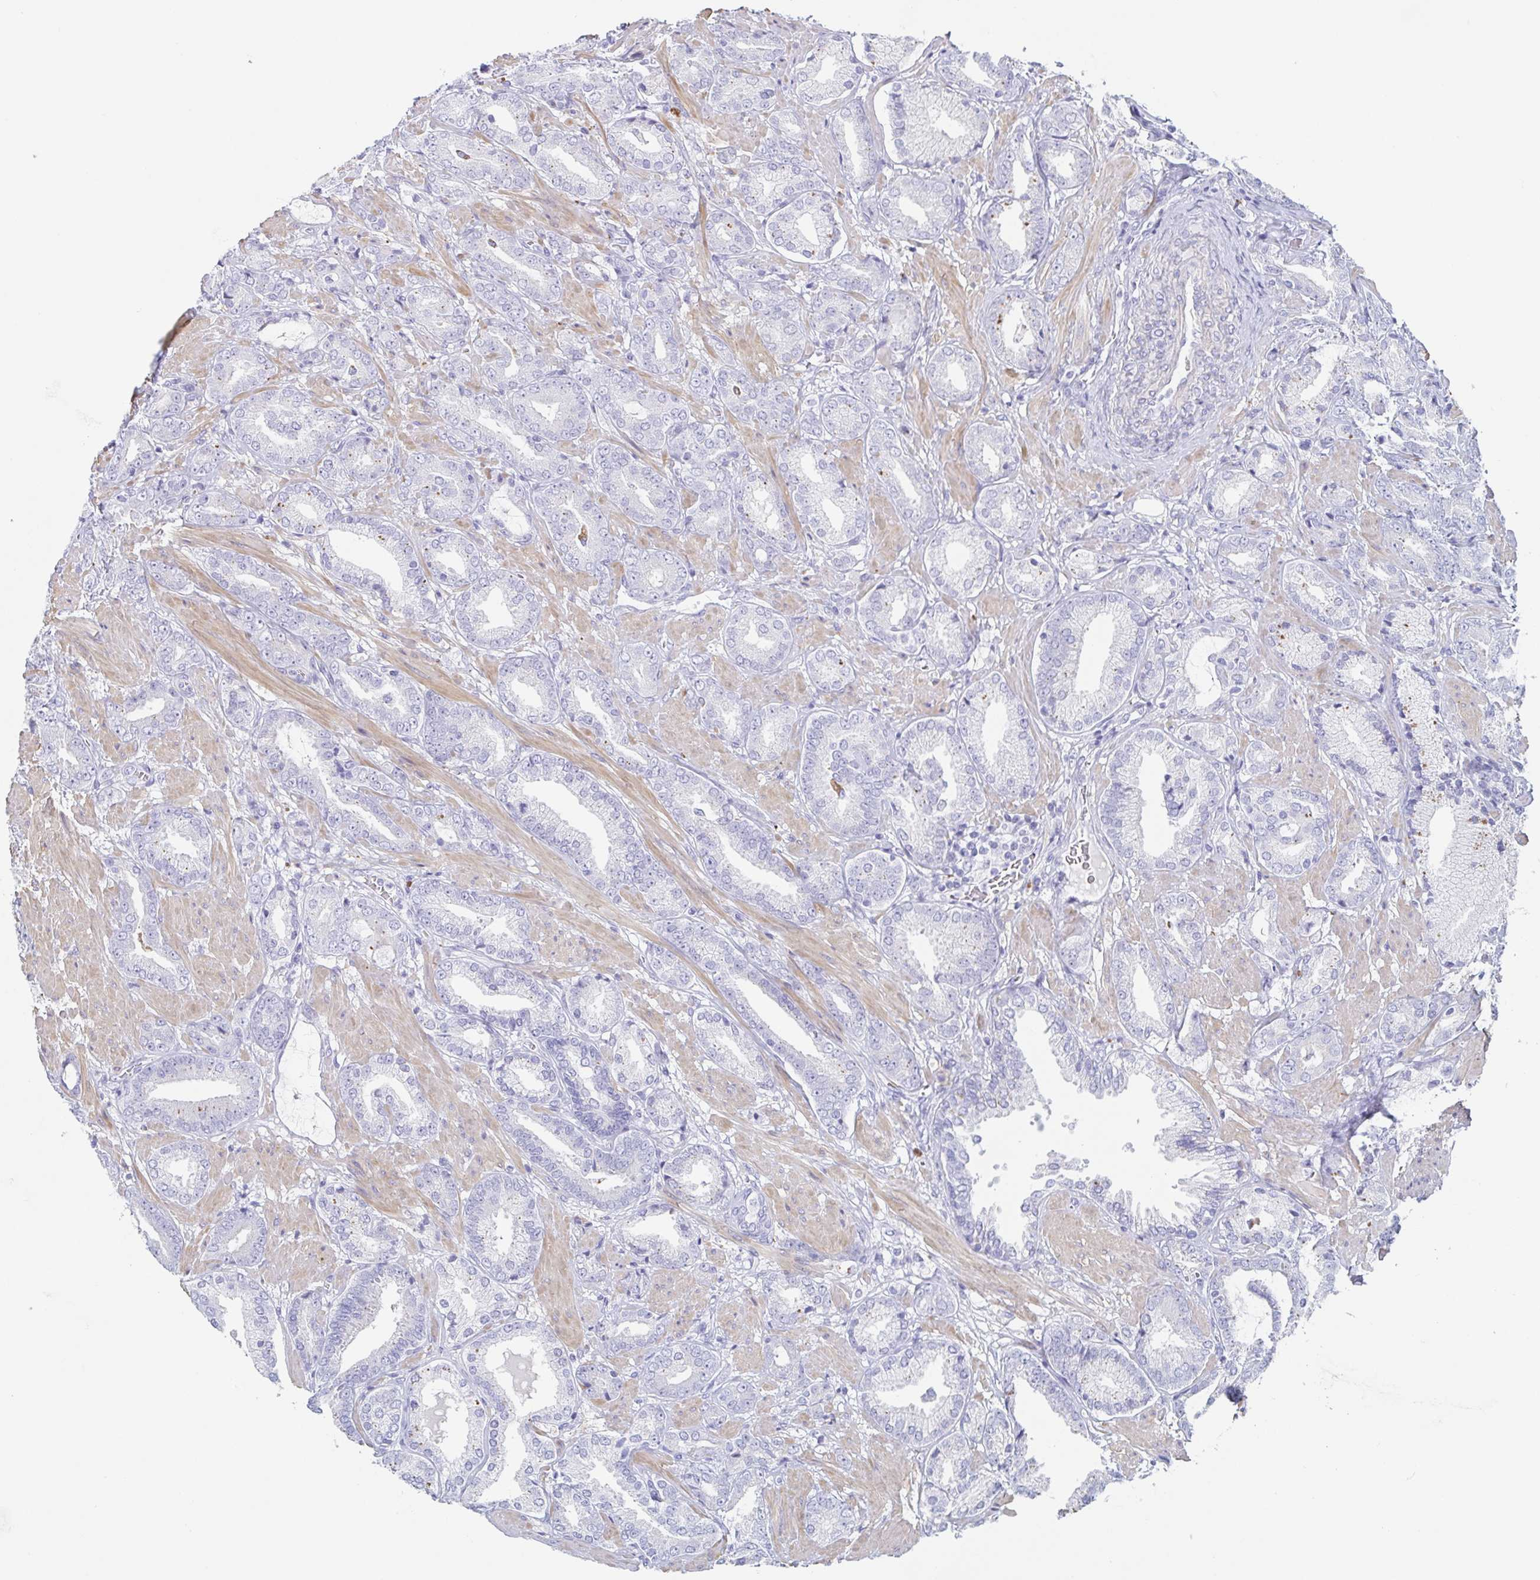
{"staining": {"intensity": "negative", "quantity": "none", "location": "none"}, "tissue": "prostate cancer", "cell_type": "Tumor cells", "image_type": "cancer", "snomed": [{"axis": "morphology", "description": "Adenocarcinoma, High grade"}, {"axis": "topography", "description": "Prostate"}], "caption": "IHC photomicrograph of human prostate cancer (high-grade adenocarcinoma) stained for a protein (brown), which demonstrates no staining in tumor cells. (IHC, brightfield microscopy, high magnification).", "gene": "TAGLN3", "patient": {"sex": "male", "age": 56}}